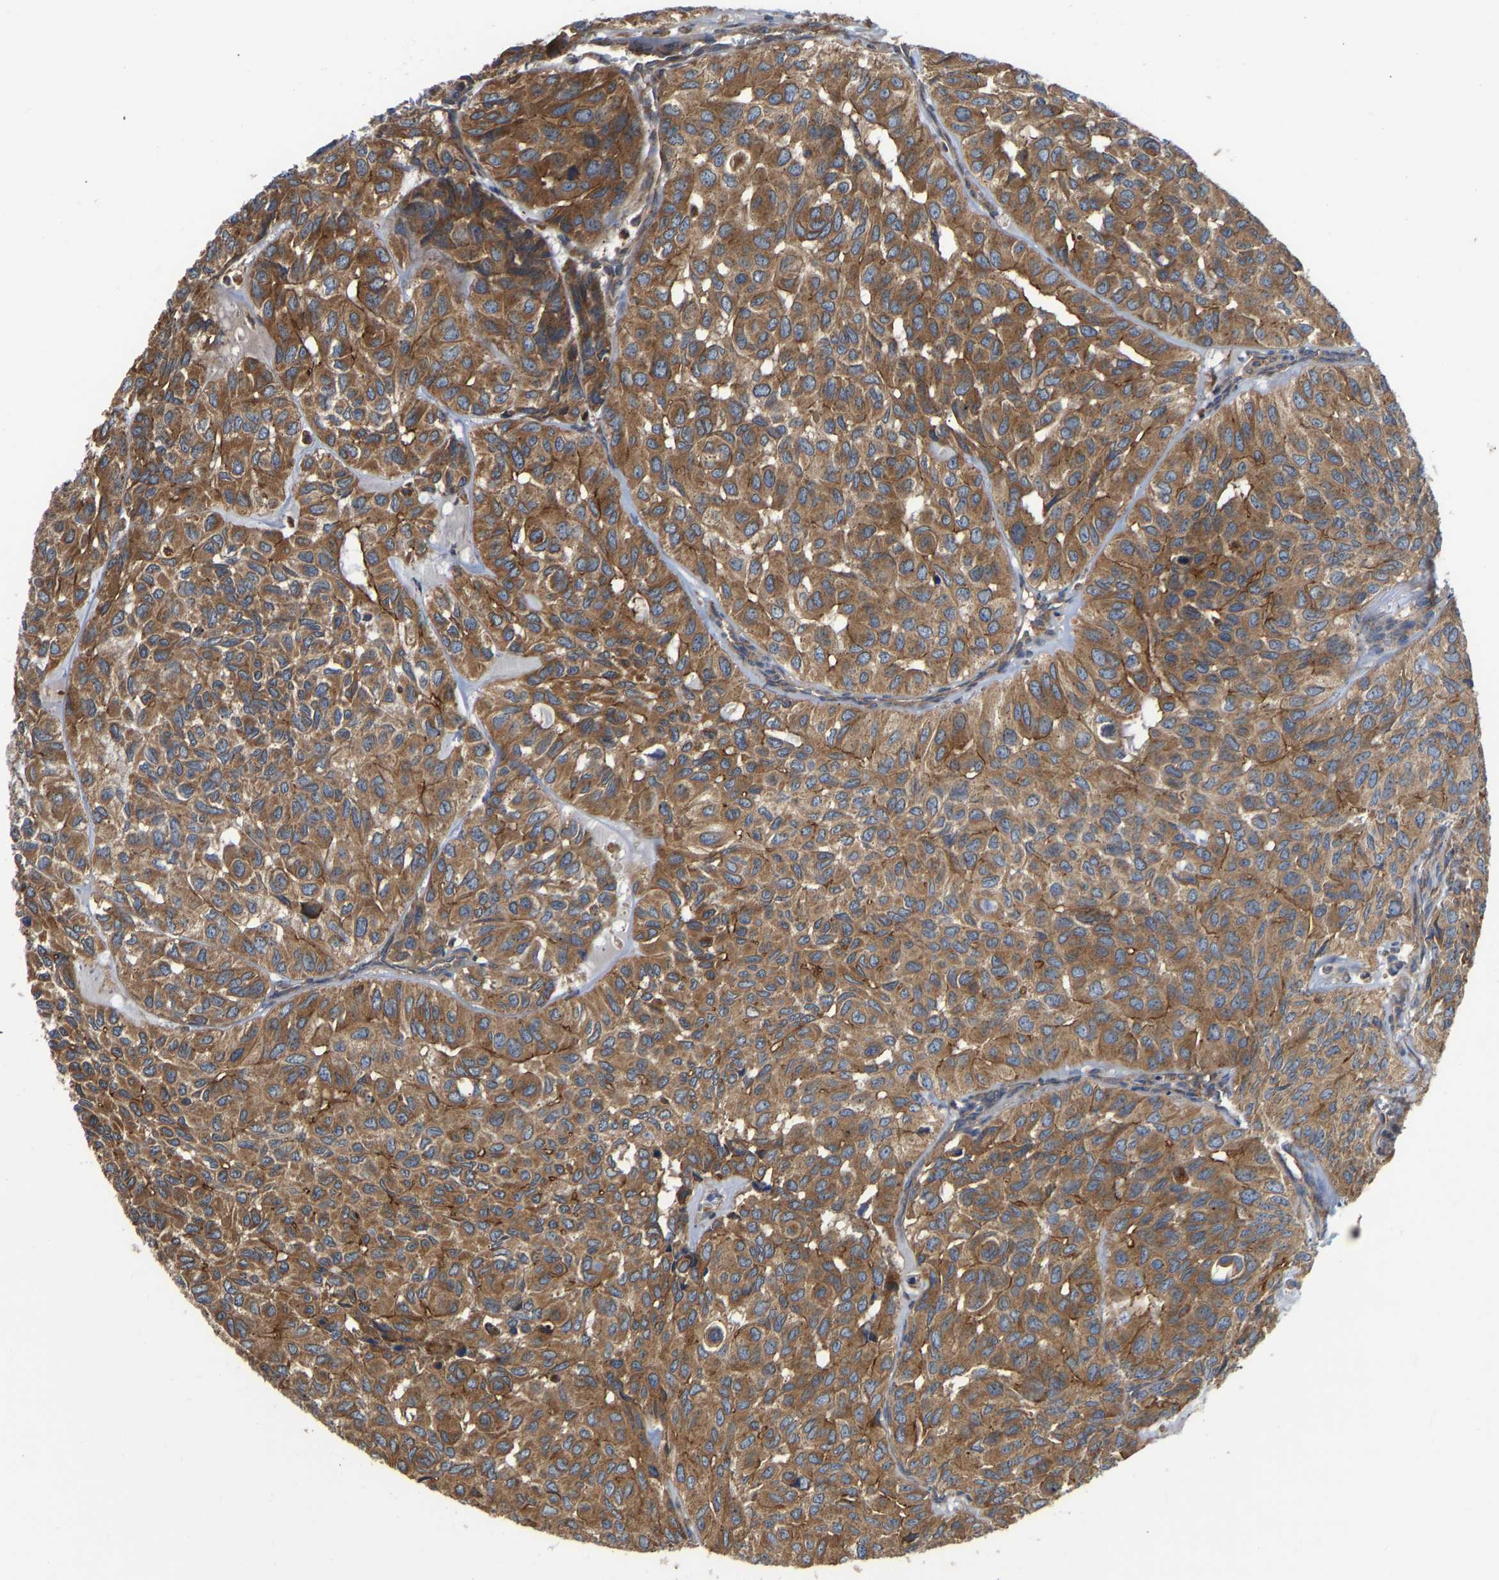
{"staining": {"intensity": "moderate", "quantity": ">75%", "location": "cytoplasmic/membranous"}, "tissue": "head and neck cancer", "cell_type": "Tumor cells", "image_type": "cancer", "snomed": [{"axis": "morphology", "description": "Adenocarcinoma, NOS"}, {"axis": "topography", "description": "Salivary gland, NOS"}, {"axis": "topography", "description": "Head-Neck"}], "caption": "Protein expression analysis of head and neck adenocarcinoma displays moderate cytoplasmic/membranous expression in approximately >75% of tumor cells.", "gene": "FLNB", "patient": {"sex": "female", "age": 76}}